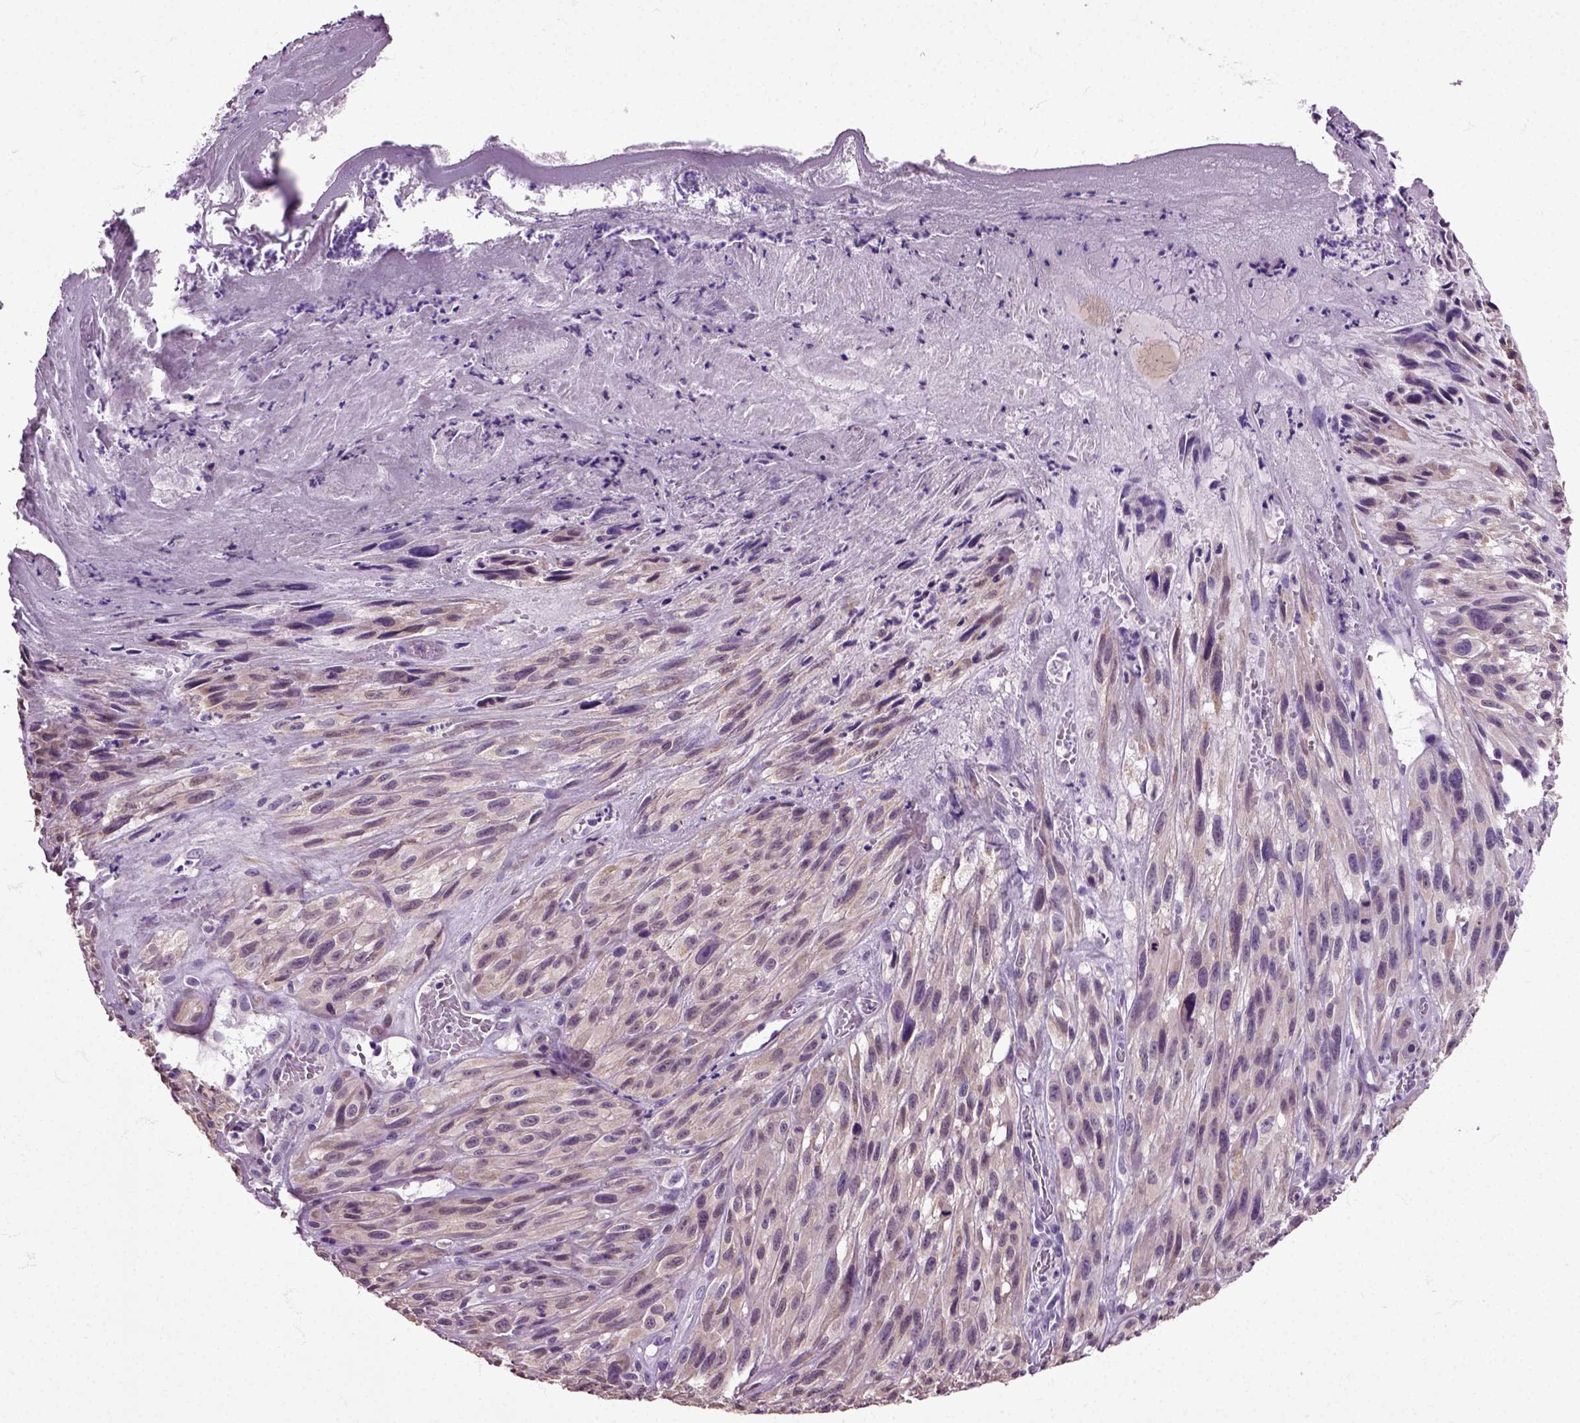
{"staining": {"intensity": "weak", "quantity": "25%-75%", "location": "cytoplasmic/membranous"}, "tissue": "melanoma", "cell_type": "Tumor cells", "image_type": "cancer", "snomed": [{"axis": "morphology", "description": "Malignant melanoma, NOS"}, {"axis": "topography", "description": "Skin"}], "caption": "Immunohistochemistry micrograph of human malignant melanoma stained for a protein (brown), which exhibits low levels of weak cytoplasmic/membranous staining in about 25%-75% of tumor cells.", "gene": "HSPA2", "patient": {"sex": "male", "age": 51}}